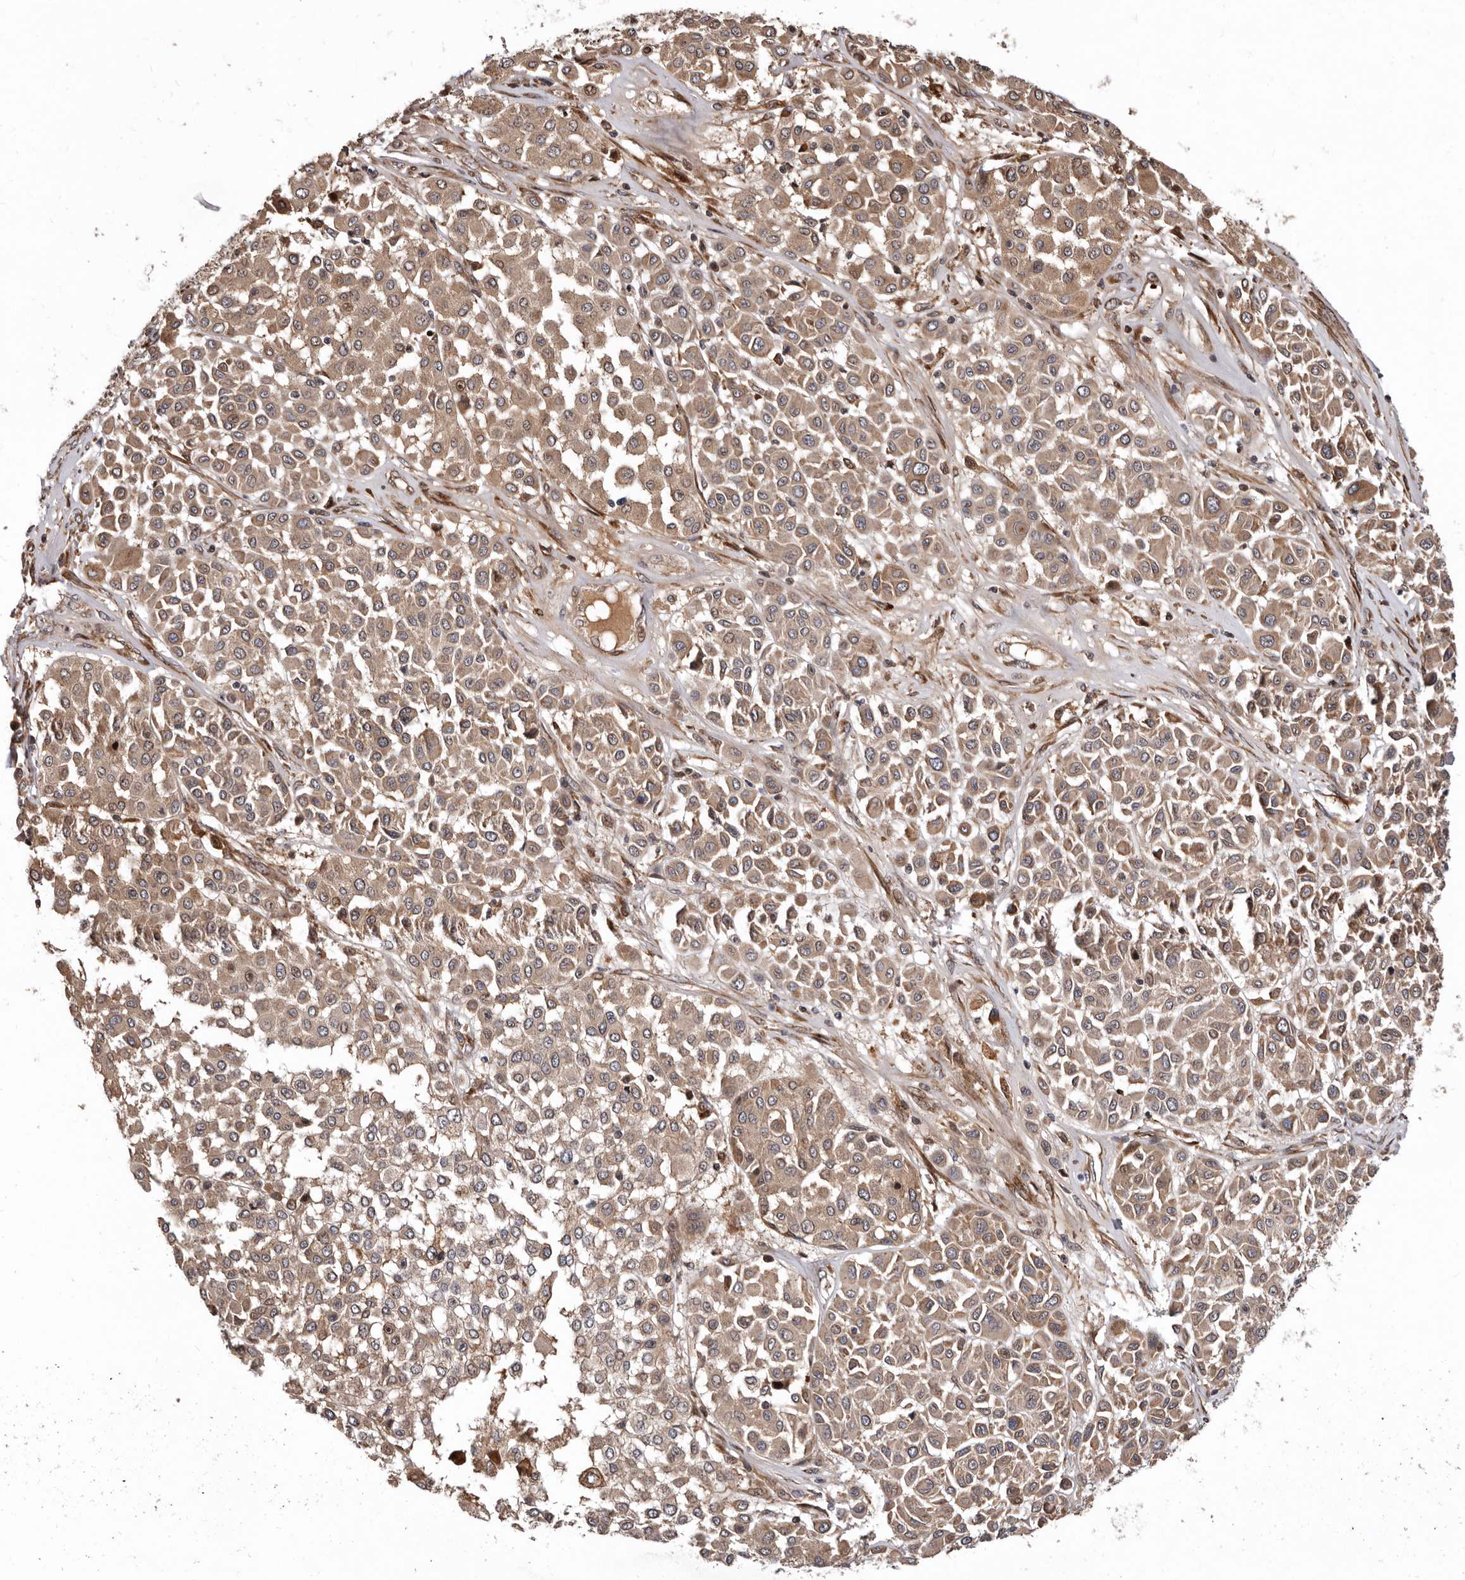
{"staining": {"intensity": "weak", "quantity": ">75%", "location": "cytoplasmic/membranous"}, "tissue": "melanoma", "cell_type": "Tumor cells", "image_type": "cancer", "snomed": [{"axis": "morphology", "description": "Malignant melanoma, Metastatic site"}, {"axis": "topography", "description": "Soft tissue"}], "caption": "Tumor cells display low levels of weak cytoplasmic/membranous staining in about >75% of cells in malignant melanoma (metastatic site).", "gene": "WEE2", "patient": {"sex": "male", "age": 41}}